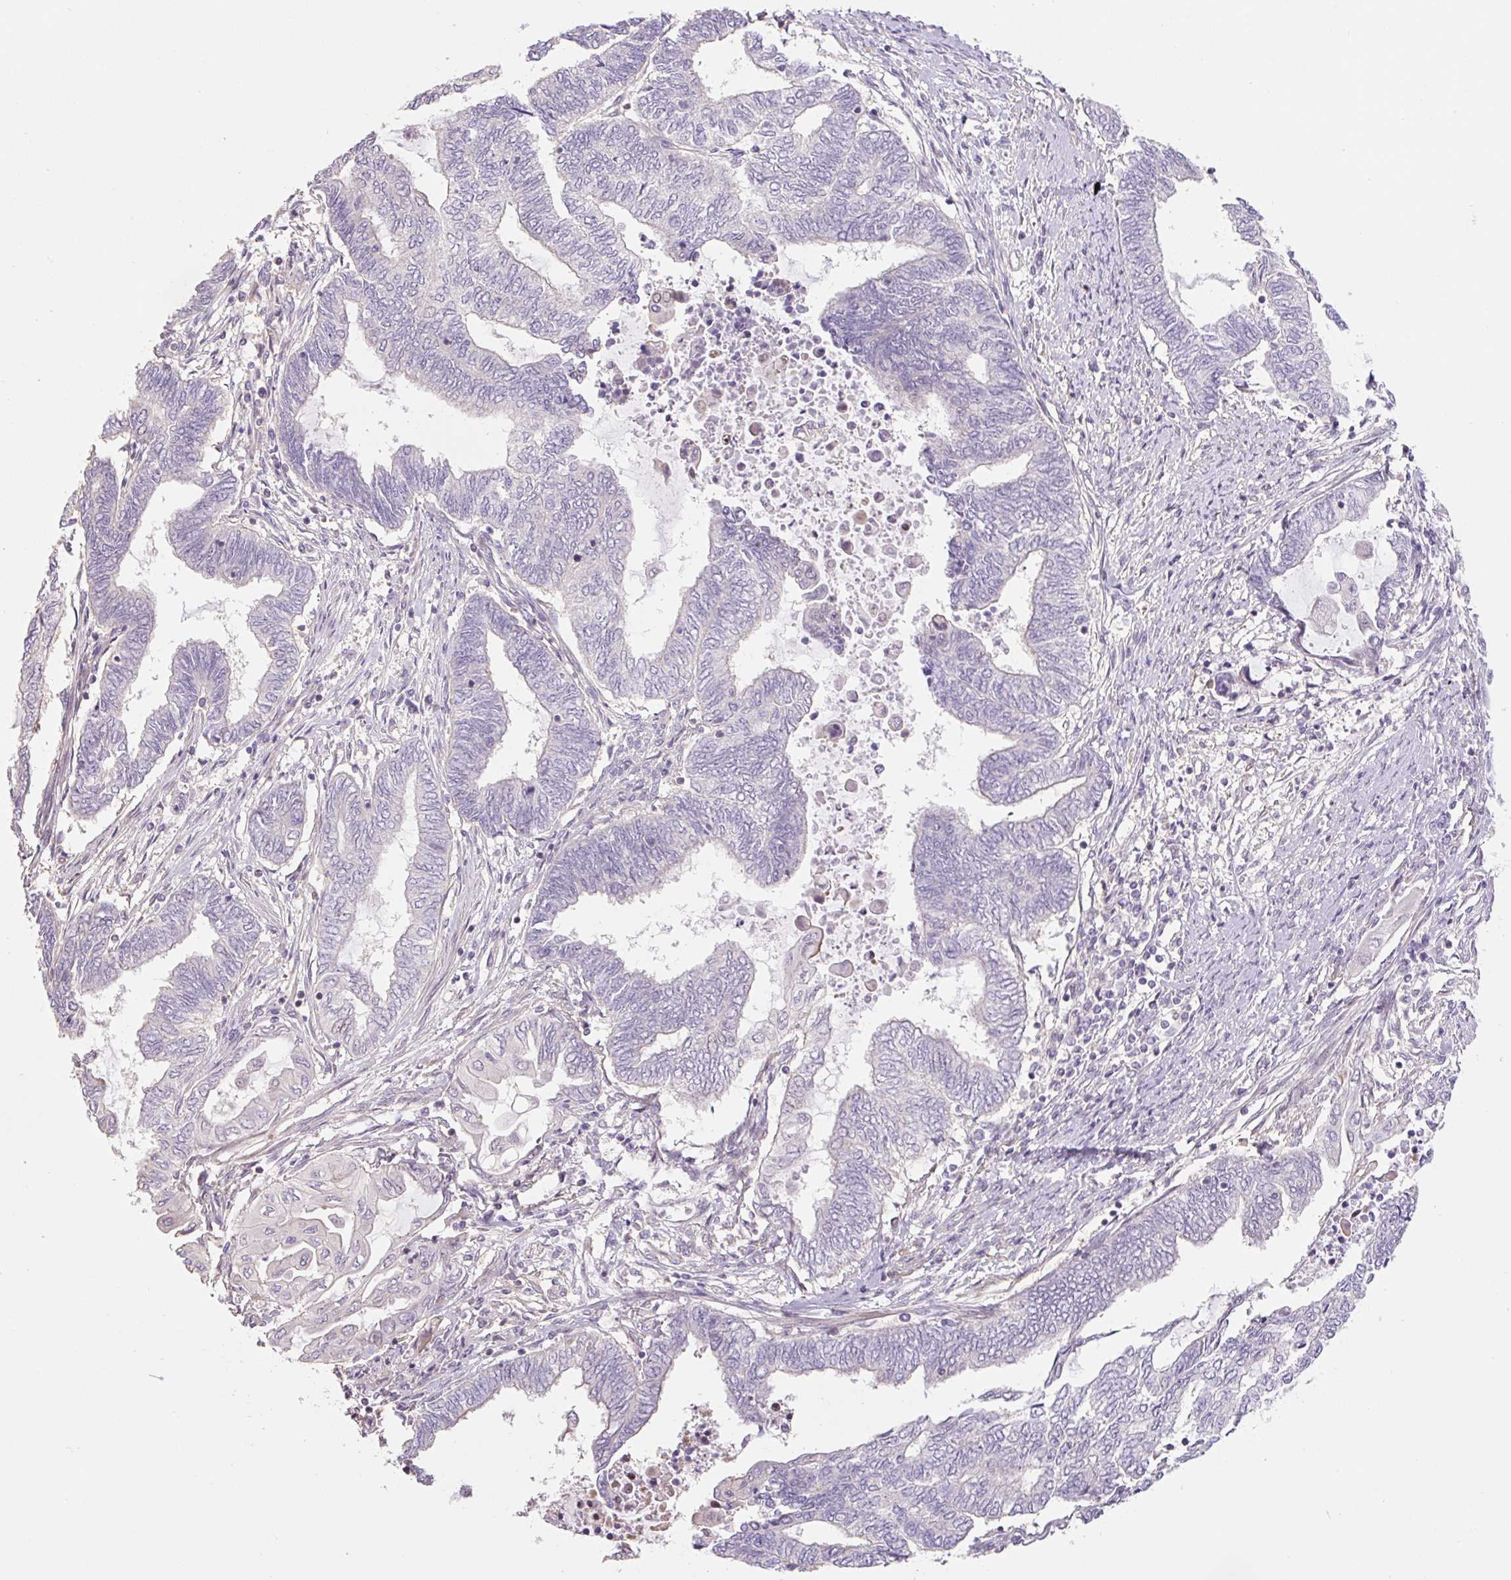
{"staining": {"intensity": "negative", "quantity": "none", "location": "none"}, "tissue": "endometrial cancer", "cell_type": "Tumor cells", "image_type": "cancer", "snomed": [{"axis": "morphology", "description": "Adenocarcinoma, NOS"}, {"axis": "topography", "description": "Uterus"}, {"axis": "topography", "description": "Endometrium"}], "caption": "Immunohistochemistry photomicrograph of endometrial adenocarcinoma stained for a protein (brown), which exhibits no positivity in tumor cells.", "gene": "ZNF552", "patient": {"sex": "female", "age": 70}}